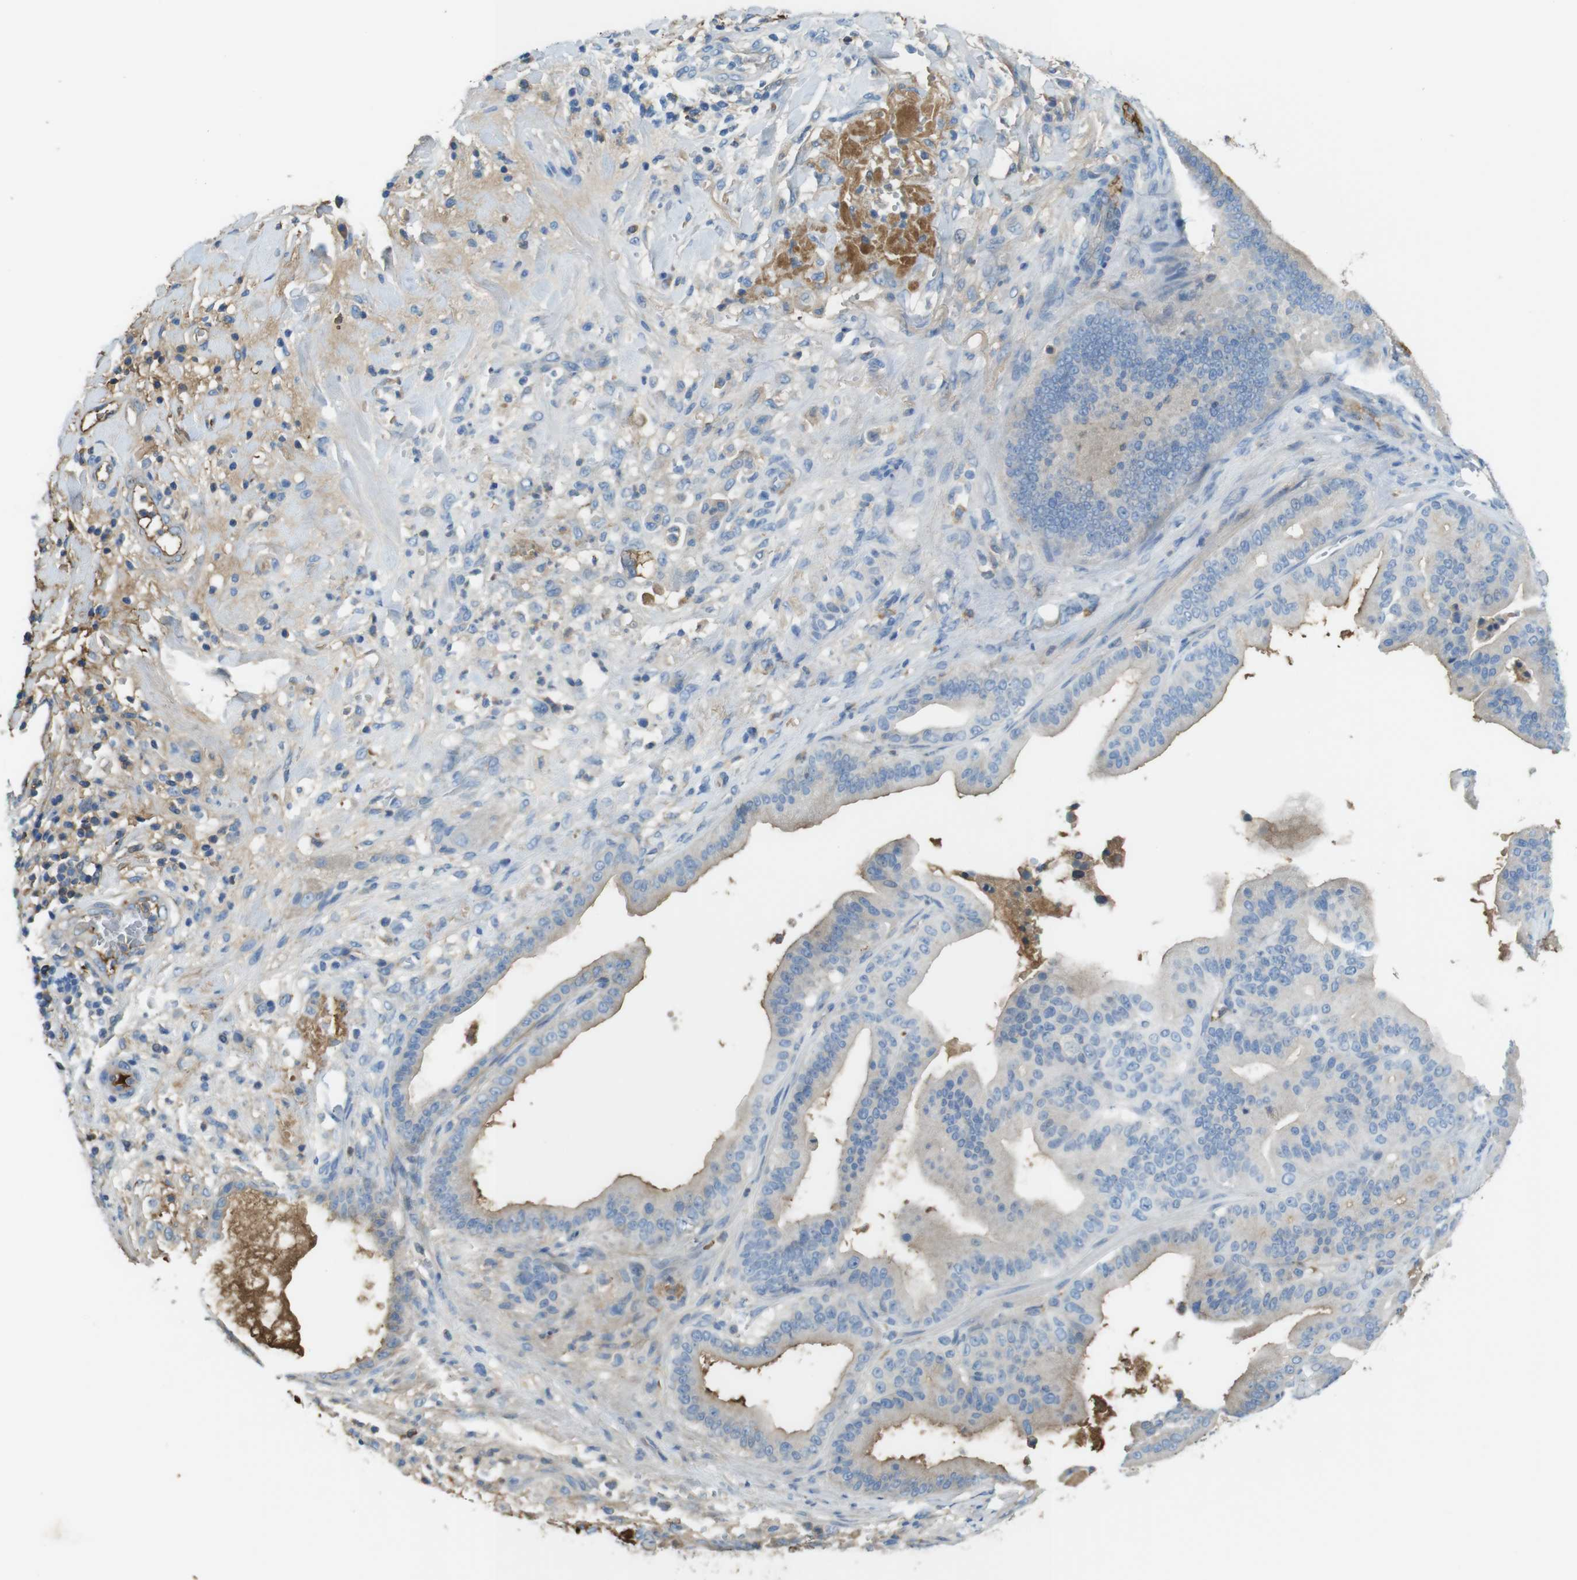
{"staining": {"intensity": "weak", "quantity": "<25%", "location": "cytoplasmic/membranous"}, "tissue": "pancreatic cancer", "cell_type": "Tumor cells", "image_type": "cancer", "snomed": [{"axis": "morphology", "description": "Adenocarcinoma, NOS"}, {"axis": "topography", "description": "Pancreas"}], "caption": "There is no significant expression in tumor cells of pancreatic adenocarcinoma. The staining was performed using DAB to visualize the protein expression in brown, while the nuclei were stained in blue with hematoxylin (Magnification: 20x).", "gene": "LTBP4", "patient": {"sex": "male", "age": 63}}